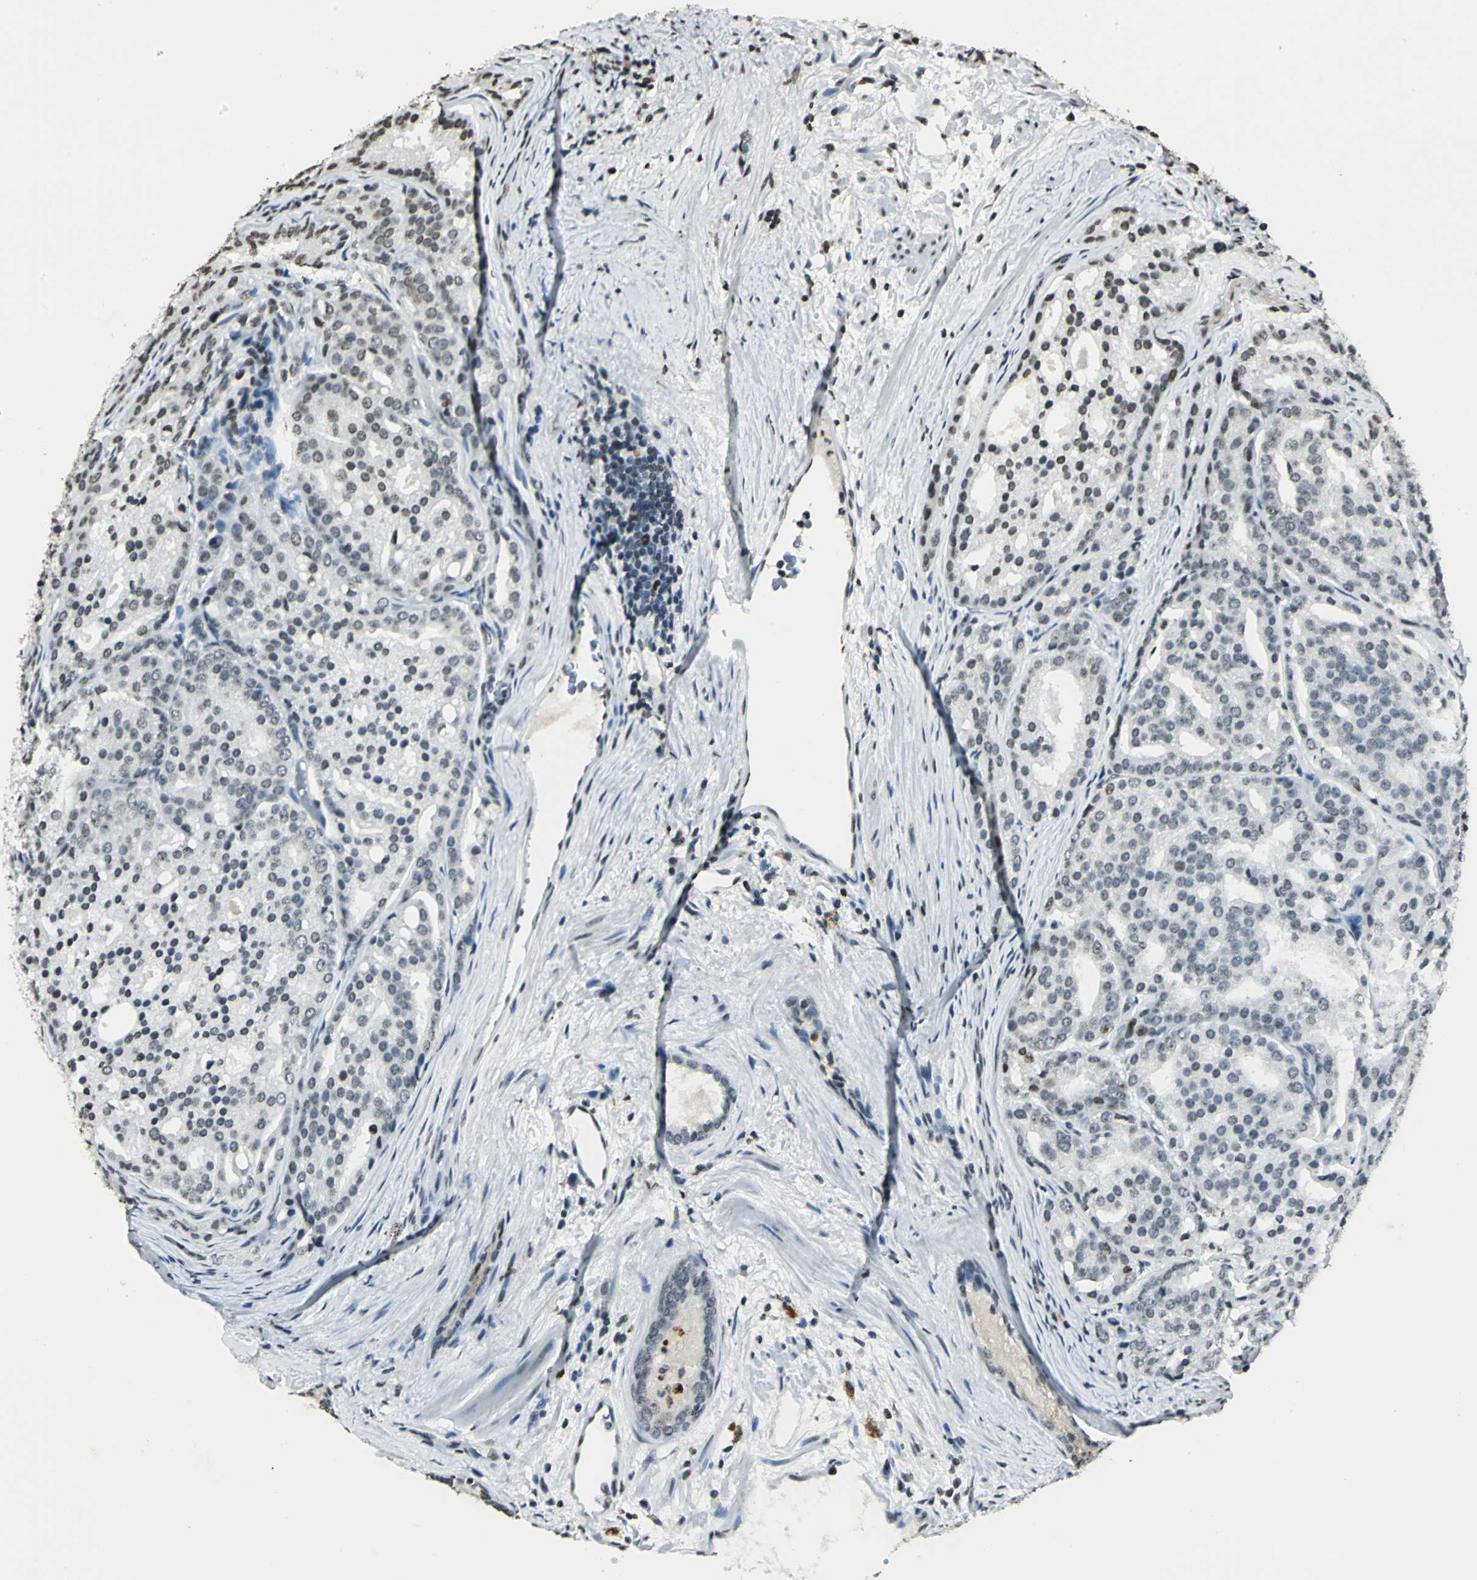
{"staining": {"intensity": "weak", "quantity": "<25%", "location": "nuclear"}, "tissue": "prostate cancer", "cell_type": "Tumor cells", "image_type": "cancer", "snomed": [{"axis": "morphology", "description": "Adenocarcinoma, High grade"}, {"axis": "topography", "description": "Prostate"}], "caption": "Micrograph shows no protein positivity in tumor cells of high-grade adenocarcinoma (prostate) tissue. (IHC, brightfield microscopy, high magnification).", "gene": "MCM4", "patient": {"sex": "male", "age": 64}}